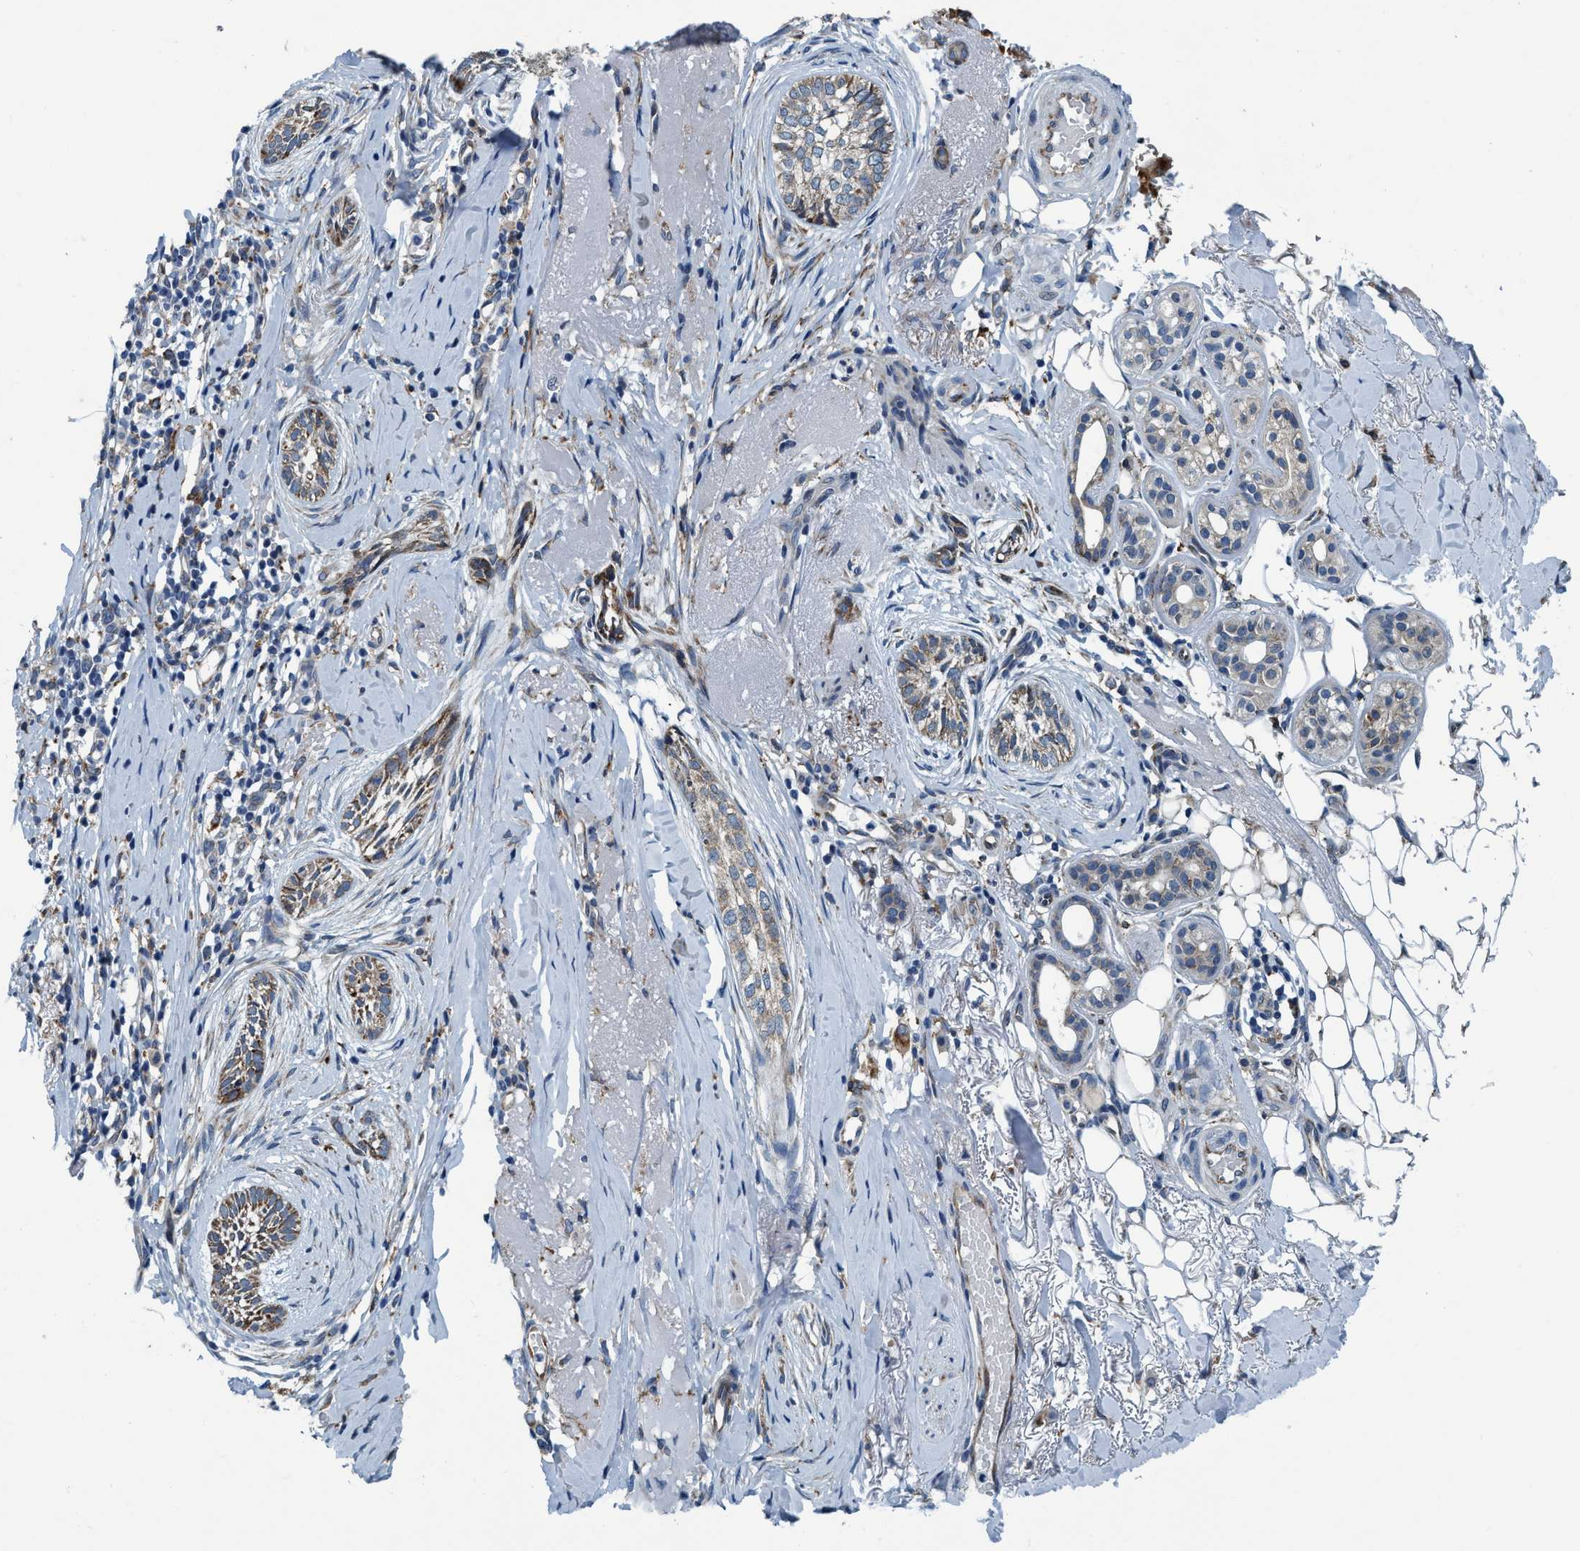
{"staining": {"intensity": "moderate", "quantity": ">75%", "location": "cytoplasmic/membranous"}, "tissue": "skin cancer", "cell_type": "Tumor cells", "image_type": "cancer", "snomed": [{"axis": "morphology", "description": "Basal cell carcinoma"}, {"axis": "topography", "description": "Skin"}], "caption": "Tumor cells demonstrate medium levels of moderate cytoplasmic/membranous expression in approximately >75% of cells in basal cell carcinoma (skin).", "gene": "ARMC9", "patient": {"sex": "female", "age": 88}}